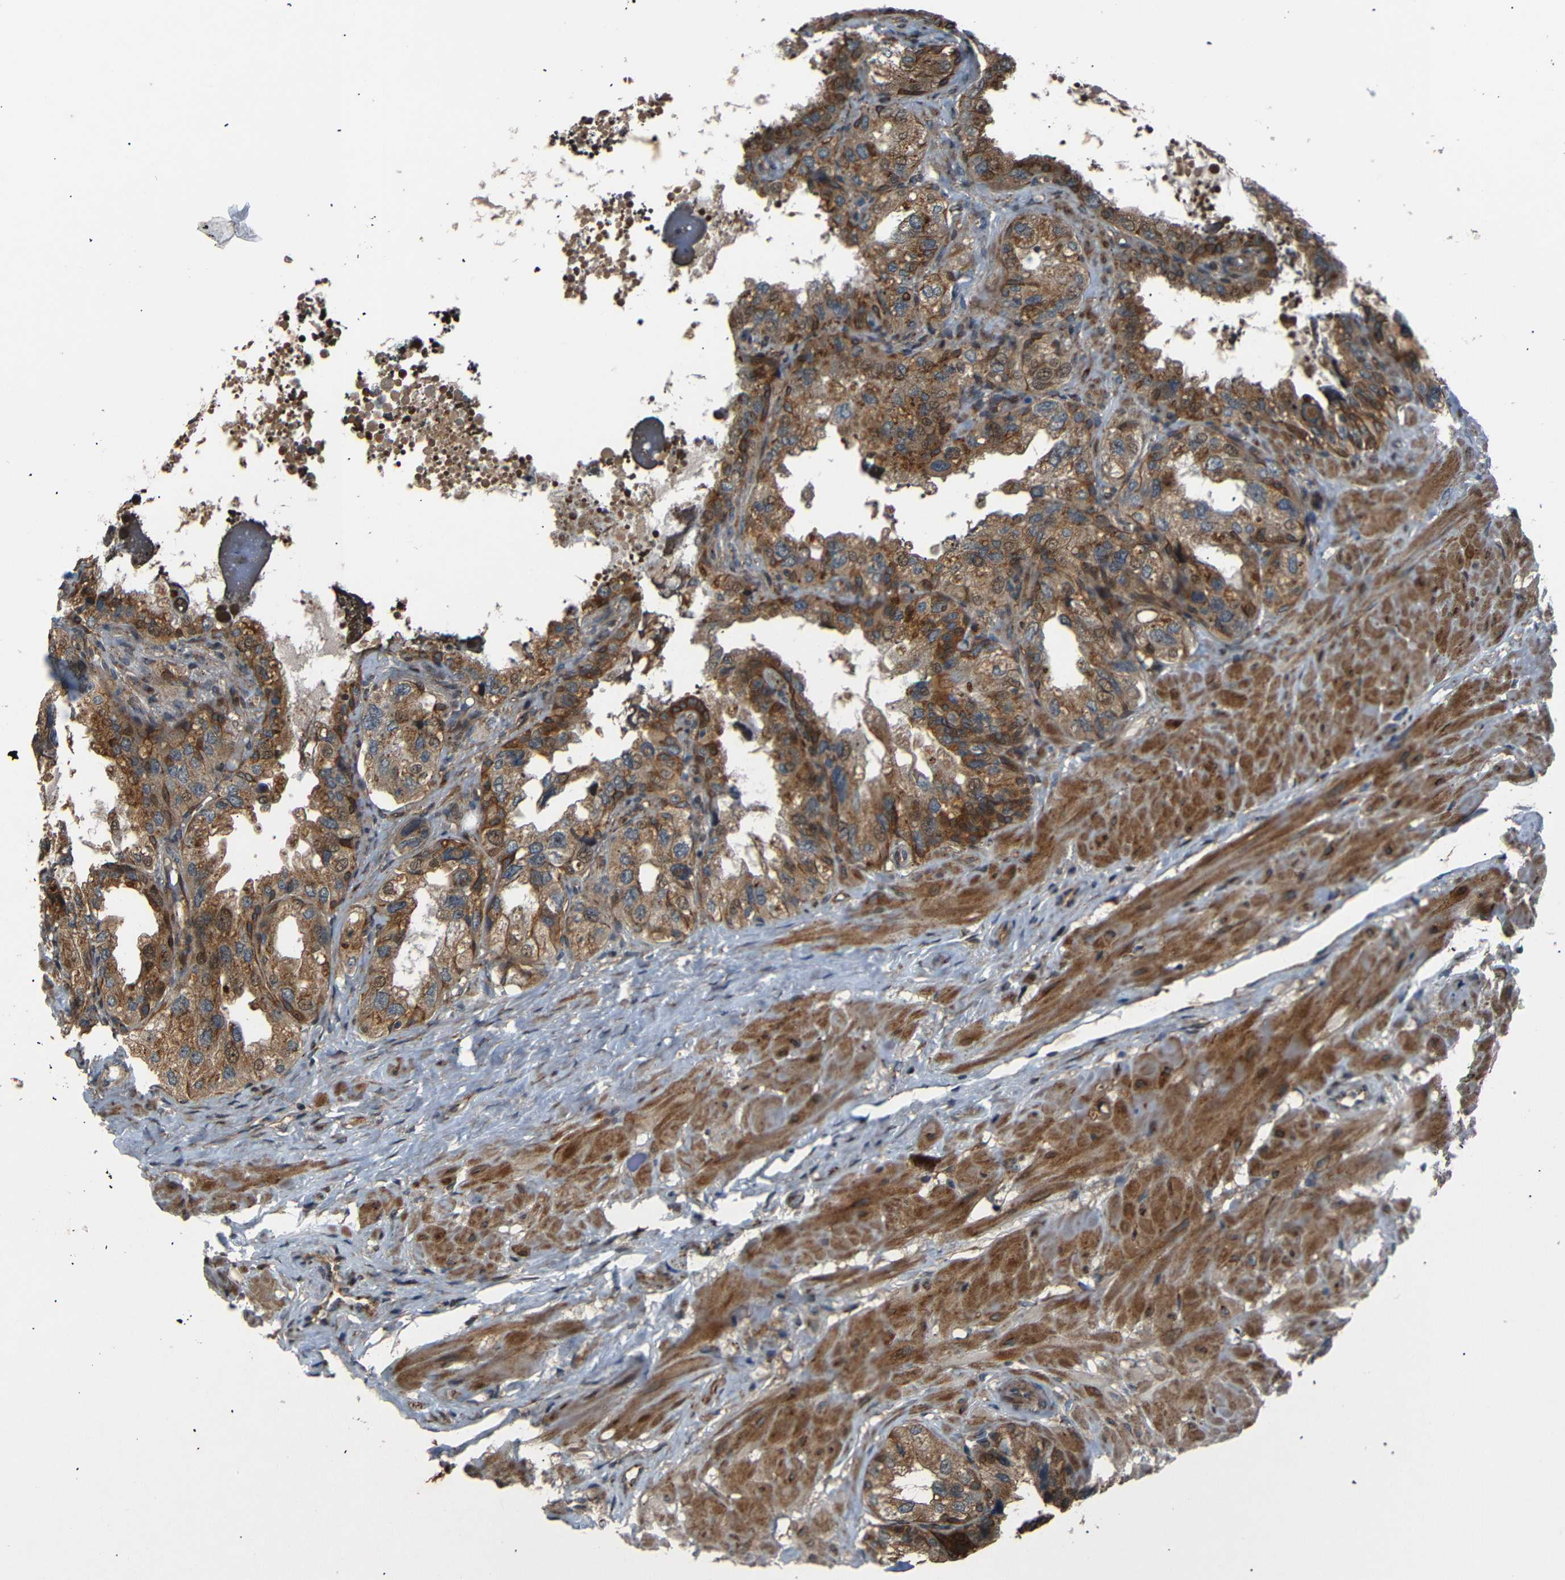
{"staining": {"intensity": "strong", "quantity": ">75%", "location": "cytoplasmic/membranous"}, "tissue": "seminal vesicle", "cell_type": "Glandular cells", "image_type": "normal", "snomed": [{"axis": "morphology", "description": "Normal tissue, NOS"}, {"axis": "topography", "description": "Seminal veicle"}], "caption": "An image of human seminal vesicle stained for a protein reveals strong cytoplasmic/membranous brown staining in glandular cells. (DAB (3,3'-diaminobenzidine) IHC with brightfield microscopy, high magnification).", "gene": "AKAP9", "patient": {"sex": "male", "age": 68}}